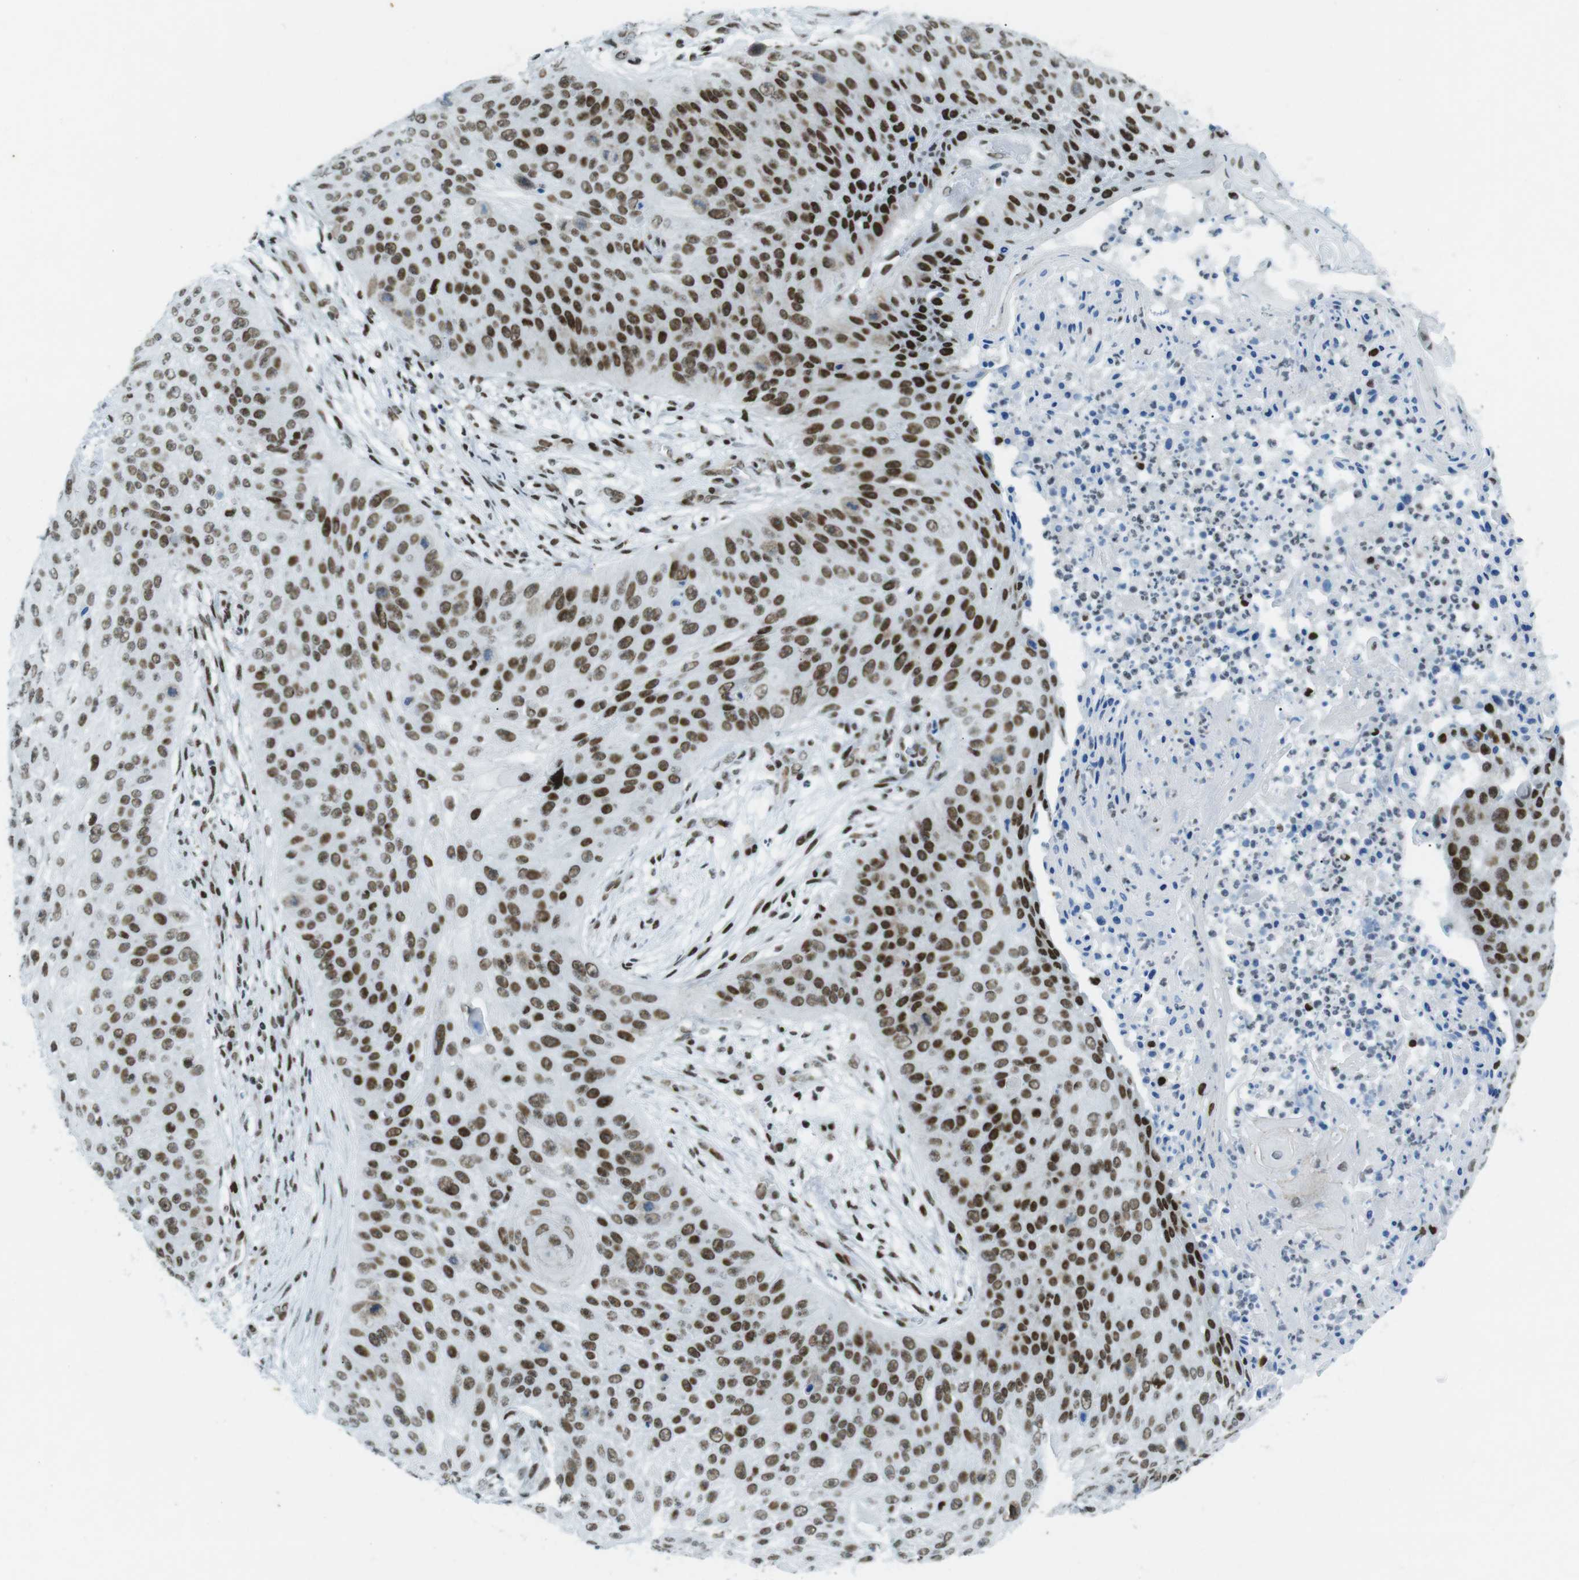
{"staining": {"intensity": "strong", "quantity": ">75%", "location": "nuclear"}, "tissue": "skin cancer", "cell_type": "Tumor cells", "image_type": "cancer", "snomed": [{"axis": "morphology", "description": "Squamous cell carcinoma, NOS"}, {"axis": "topography", "description": "Skin"}], "caption": "Skin cancer stained for a protein (brown) exhibits strong nuclear positive positivity in approximately >75% of tumor cells.", "gene": "ARID1A", "patient": {"sex": "female", "age": 80}}